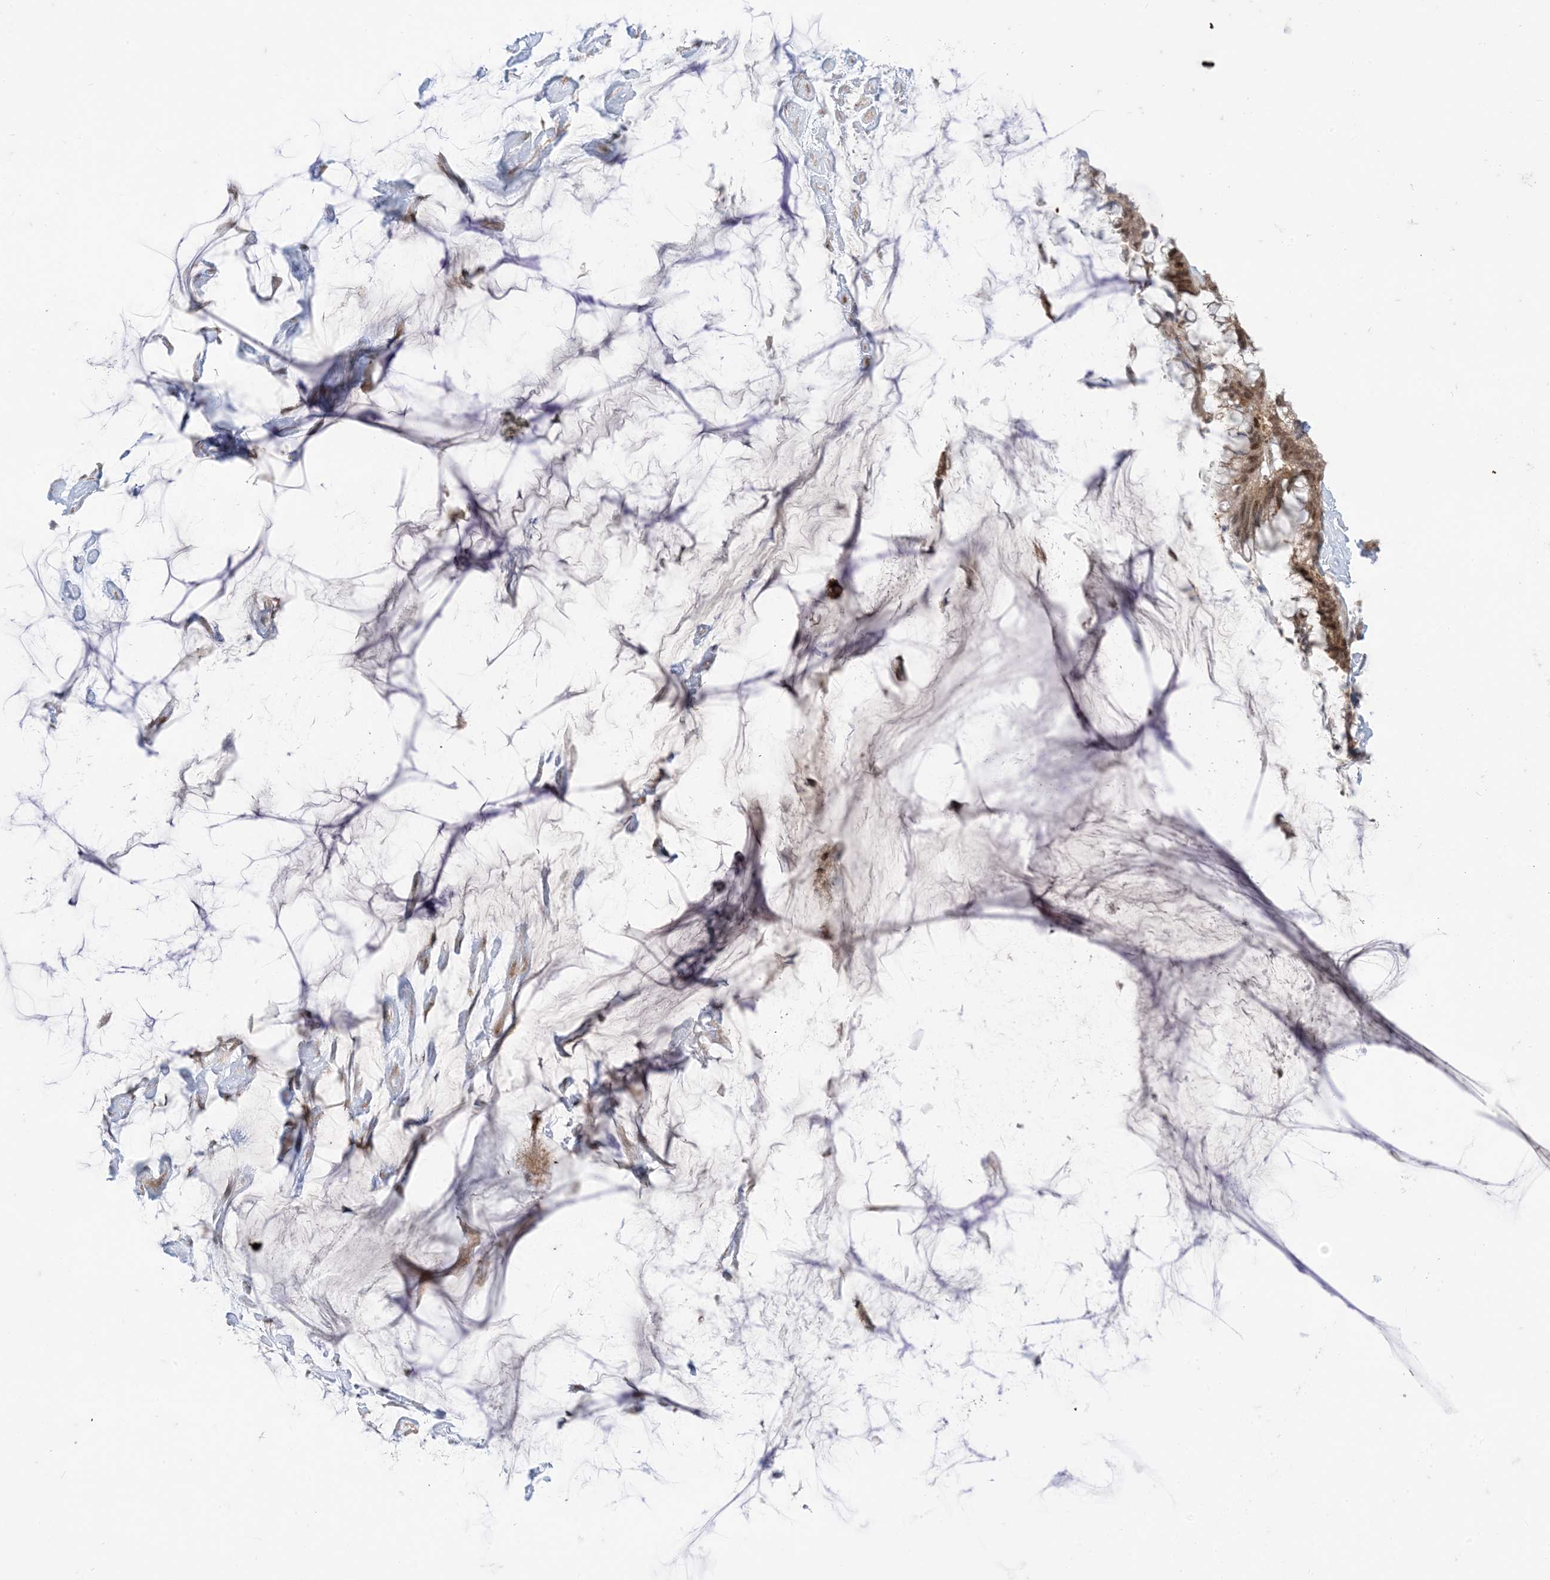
{"staining": {"intensity": "moderate", "quantity": ">75%", "location": "cytoplasmic/membranous,nuclear"}, "tissue": "ovarian cancer", "cell_type": "Tumor cells", "image_type": "cancer", "snomed": [{"axis": "morphology", "description": "Cystadenocarcinoma, mucinous, NOS"}, {"axis": "topography", "description": "Ovary"}], "caption": "Mucinous cystadenocarcinoma (ovarian) stained with DAB IHC displays medium levels of moderate cytoplasmic/membranous and nuclear positivity in approximately >75% of tumor cells. (DAB IHC with brightfield microscopy, high magnification).", "gene": "PTPA", "patient": {"sex": "female", "age": 39}}